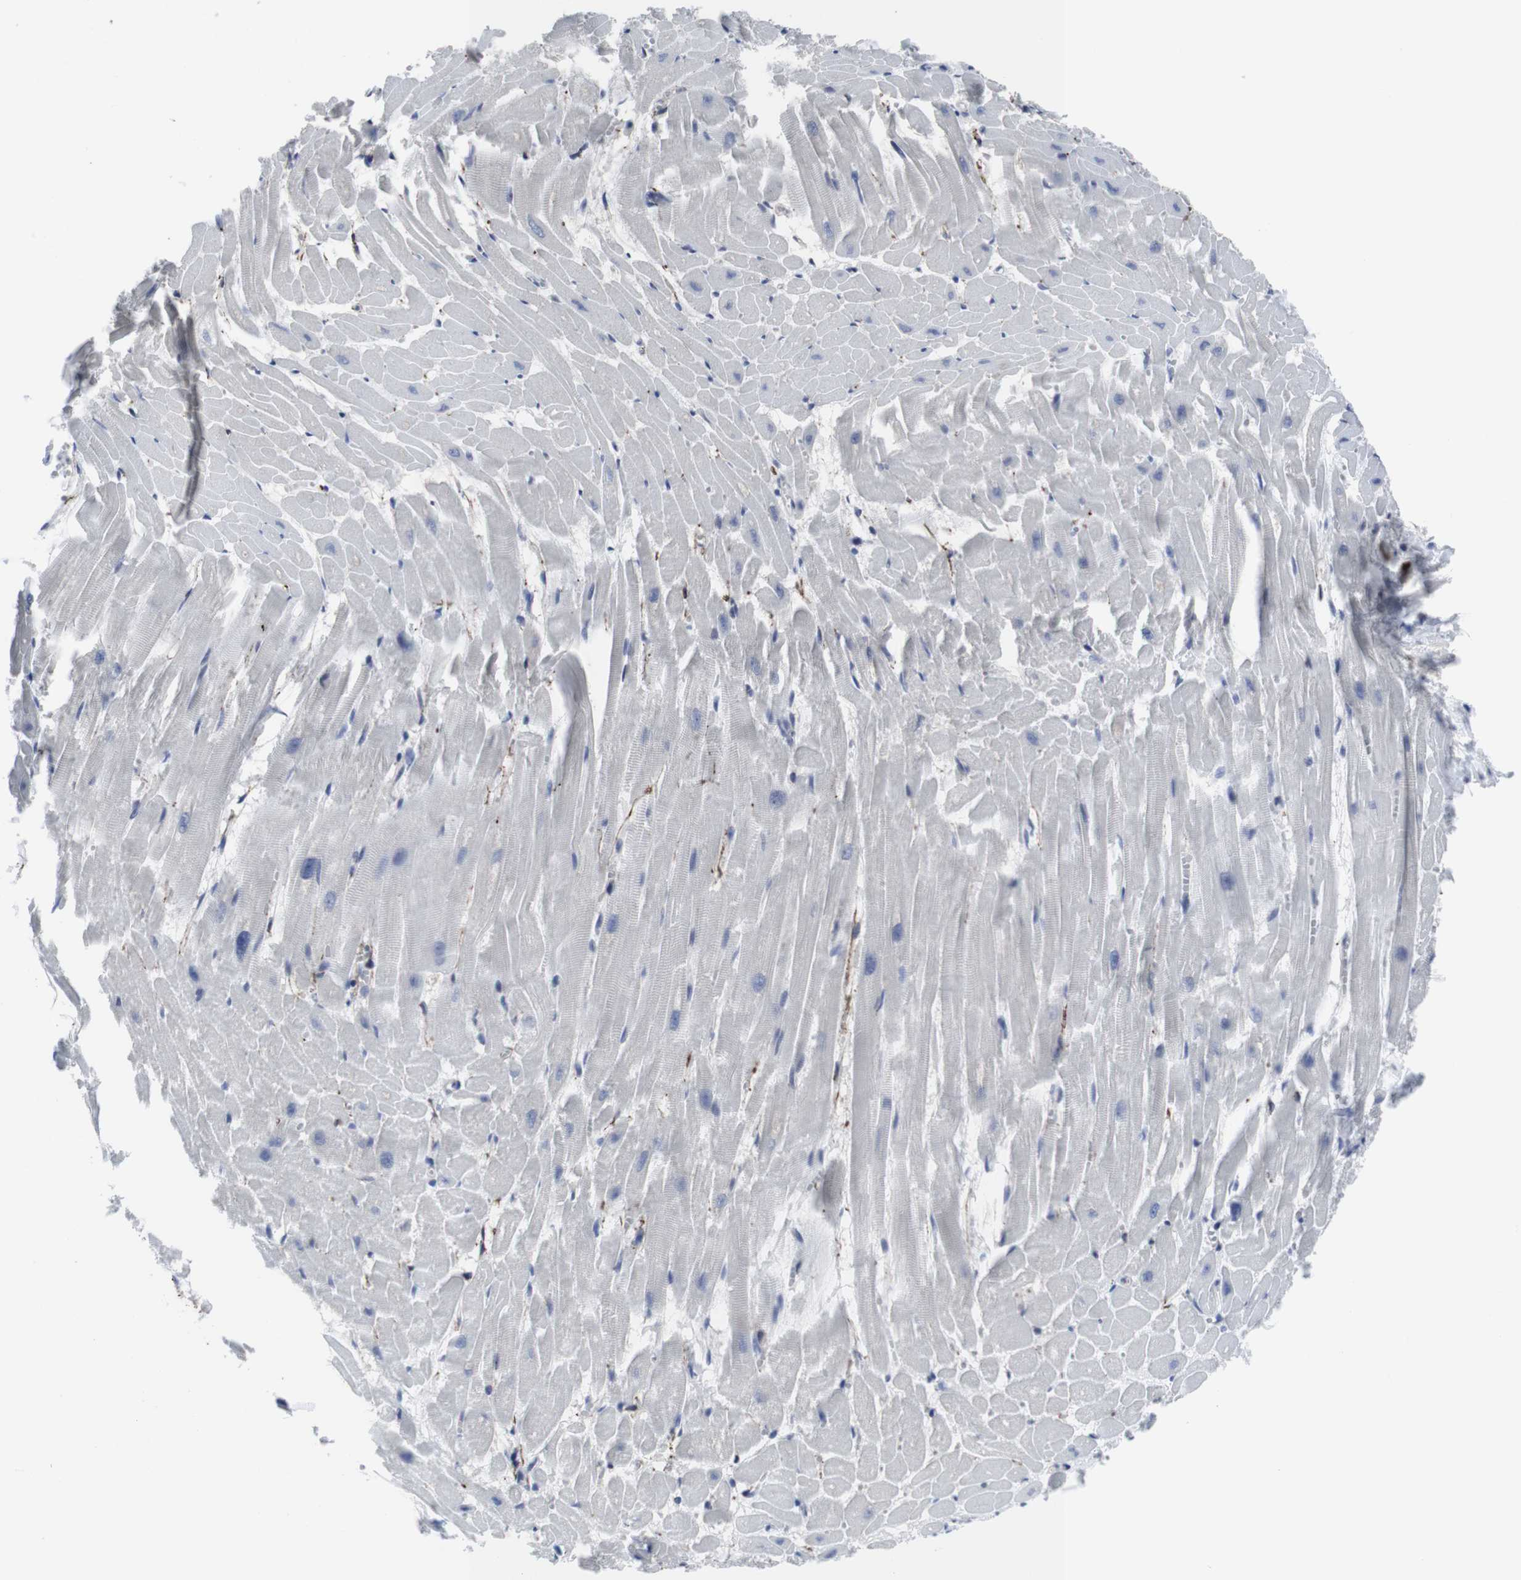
{"staining": {"intensity": "negative", "quantity": "none", "location": "none"}, "tissue": "heart muscle", "cell_type": "Cardiomyocytes", "image_type": "normal", "snomed": [{"axis": "morphology", "description": "Normal tissue, NOS"}, {"axis": "topography", "description": "Heart"}], "caption": "An immunohistochemistry micrograph of normal heart muscle is shown. There is no staining in cardiomyocytes of heart muscle.", "gene": "SNCG", "patient": {"sex": "female", "age": 19}}